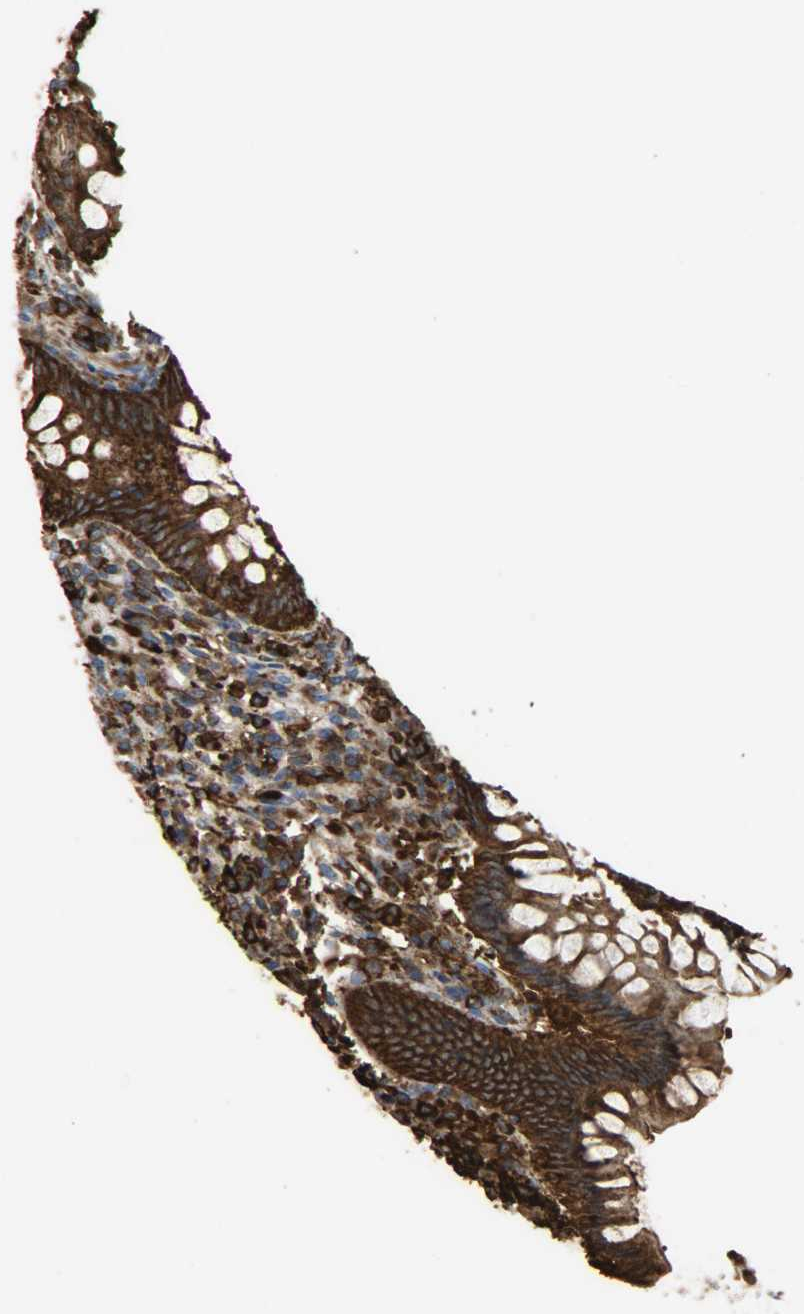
{"staining": {"intensity": "strong", "quantity": ">75%", "location": "cytoplasmic/membranous"}, "tissue": "appendix", "cell_type": "Glandular cells", "image_type": "normal", "snomed": [{"axis": "morphology", "description": "Normal tissue, NOS"}, {"axis": "topography", "description": "Appendix"}], "caption": "This histopathology image demonstrates immunohistochemistry staining of benign human appendix, with high strong cytoplasmic/membranous expression in approximately >75% of glandular cells.", "gene": "VASP", "patient": {"sex": "female", "age": 66}}